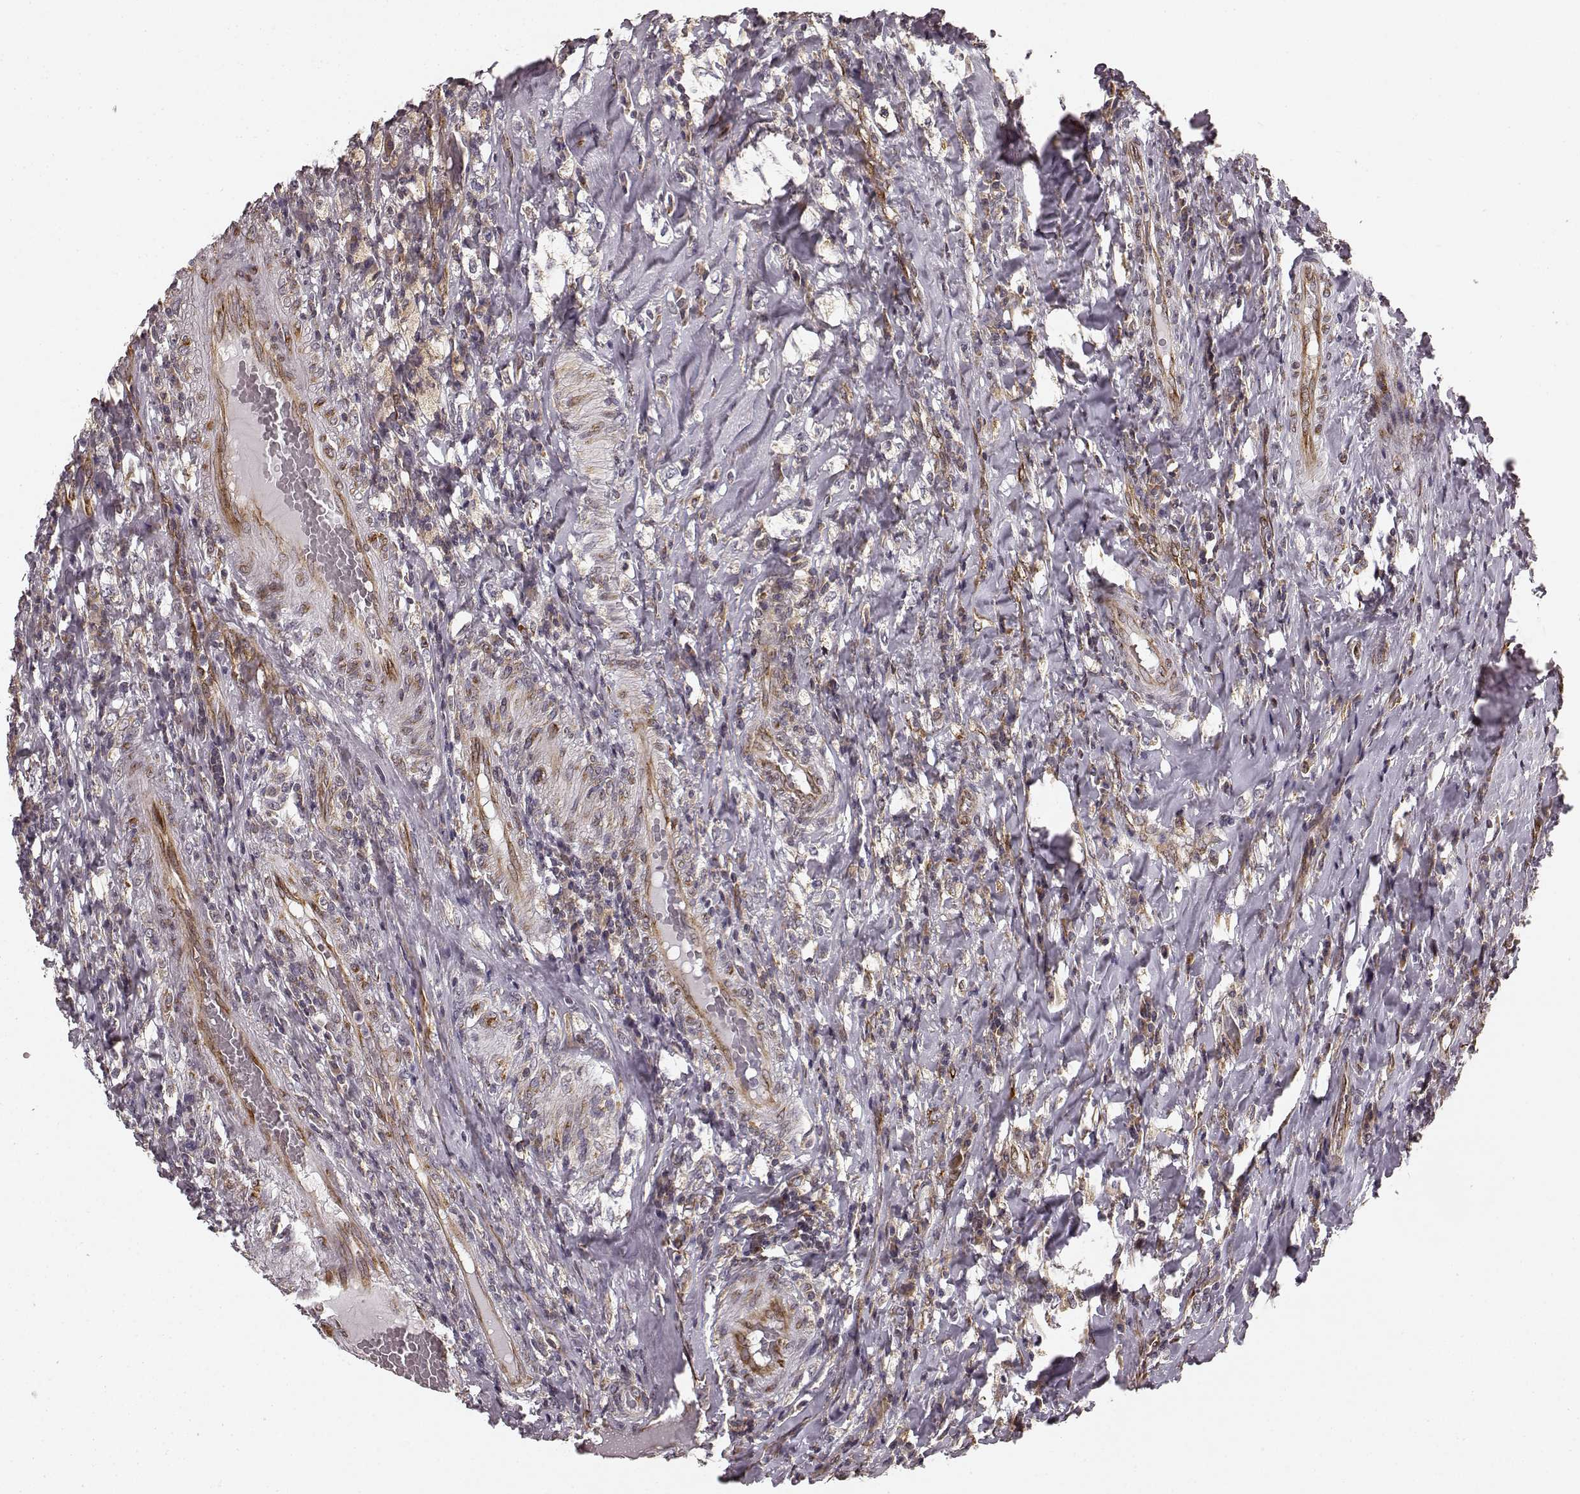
{"staining": {"intensity": "weak", "quantity": ">75%", "location": "cytoplasmic/membranous"}, "tissue": "testis cancer", "cell_type": "Tumor cells", "image_type": "cancer", "snomed": [{"axis": "morphology", "description": "Necrosis, NOS"}, {"axis": "morphology", "description": "Carcinoma, Embryonal, NOS"}, {"axis": "topography", "description": "Testis"}], "caption": "Brown immunohistochemical staining in human testis embryonal carcinoma displays weak cytoplasmic/membranous expression in approximately >75% of tumor cells.", "gene": "TMEM14A", "patient": {"sex": "male", "age": 19}}